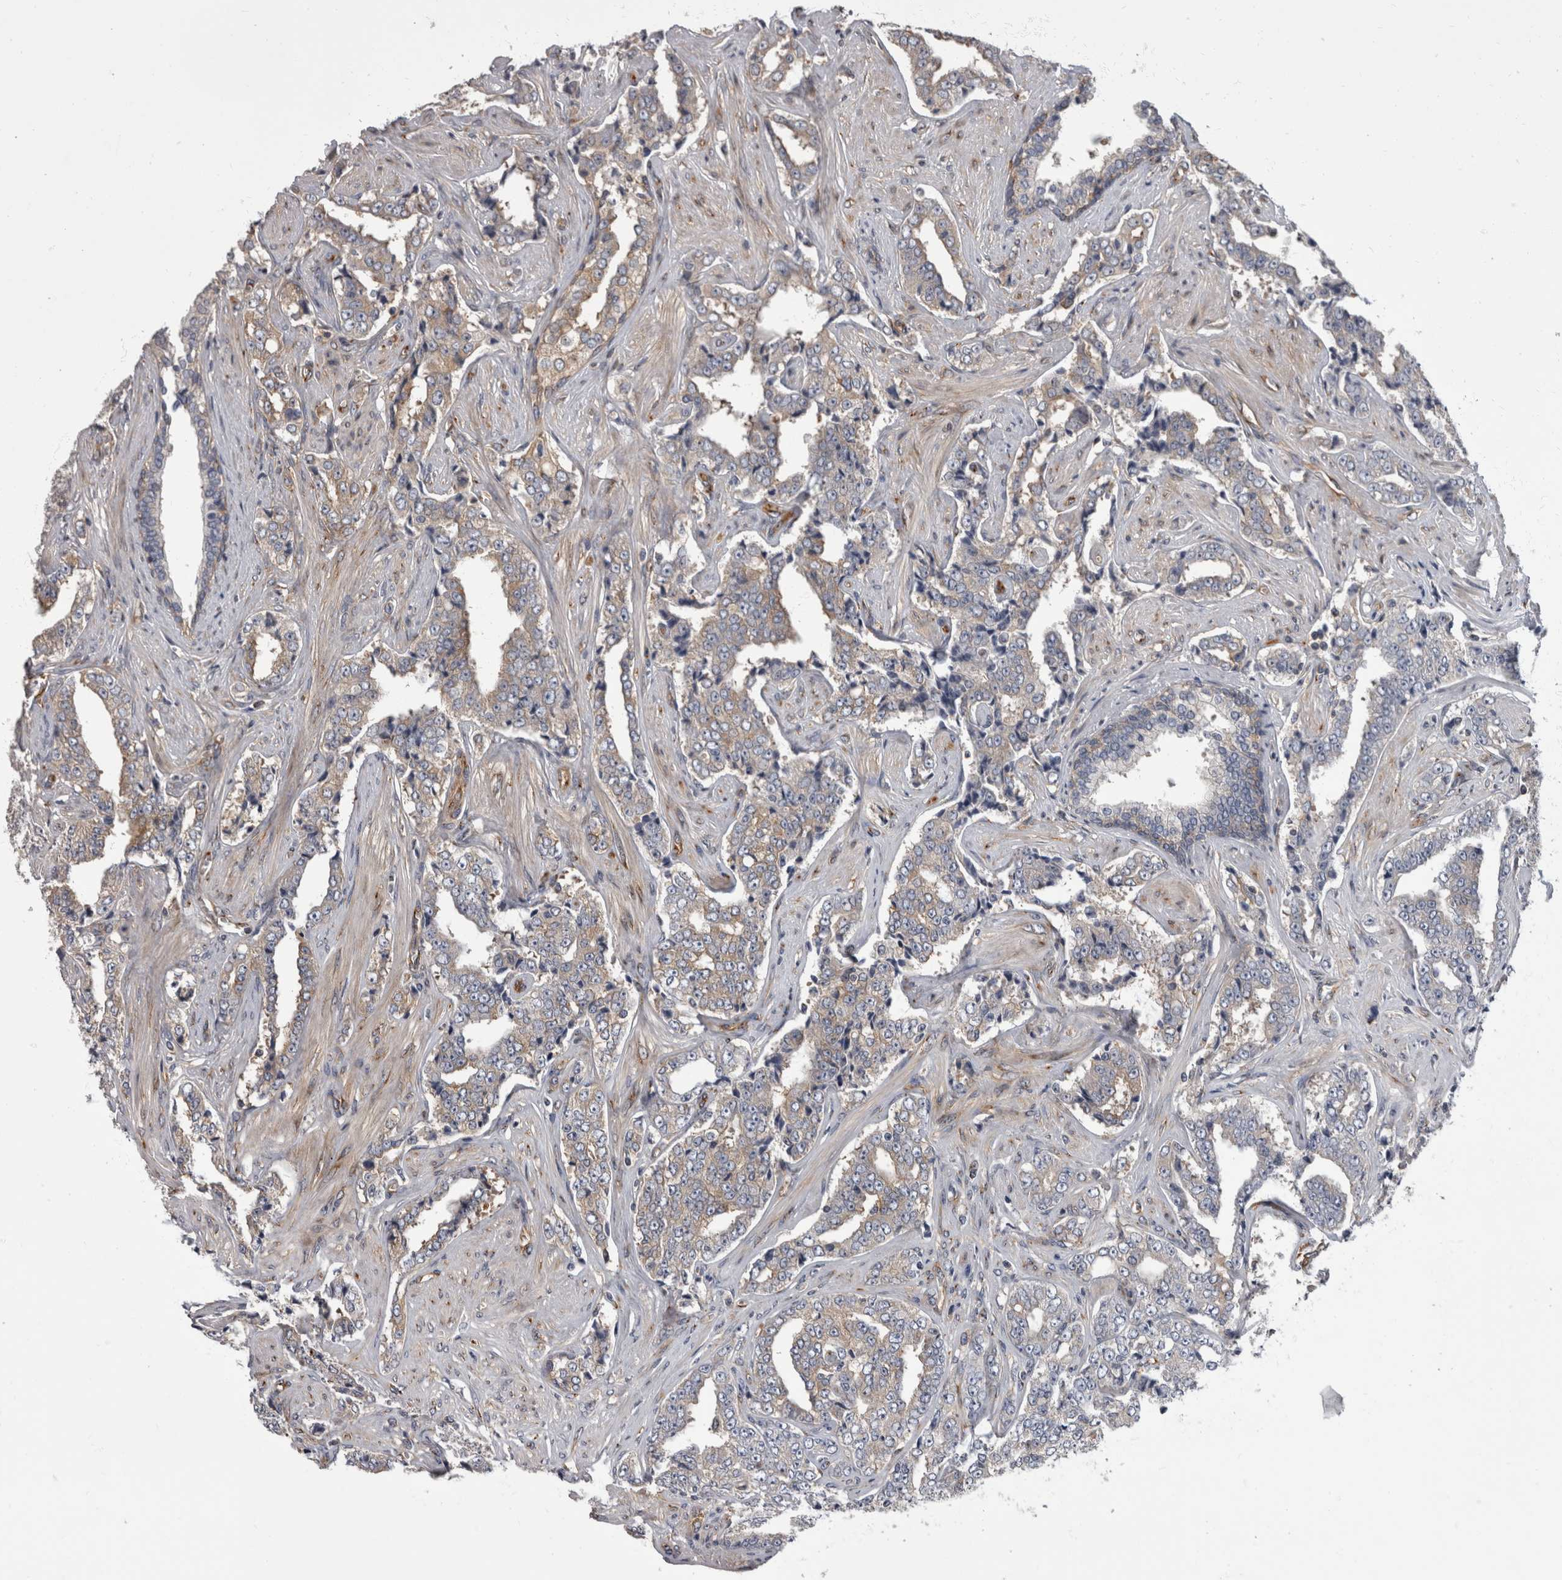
{"staining": {"intensity": "weak", "quantity": "<25%", "location": "cytoplasmic/membranous"}, "tissue": "prostate cancer", "cell_type": "Tumor cells", "image_type": "cancer", "snomed": [{"axis": "morphology", "description": "Adenocarcinoma, High grade"}, {"axis": "topography", "description": "Prostate"}], "caption": "Immunohistochemistry photomicrograph of human prostate cancer (adenocarcinoma (high-grade)) stained for a protein (brown), which shows no positivity in tumor cells. (IHC, brightfield microscopy, high magnification).", "gene": "HOOK3", "patient": {"sex": "male", "age": 71}}